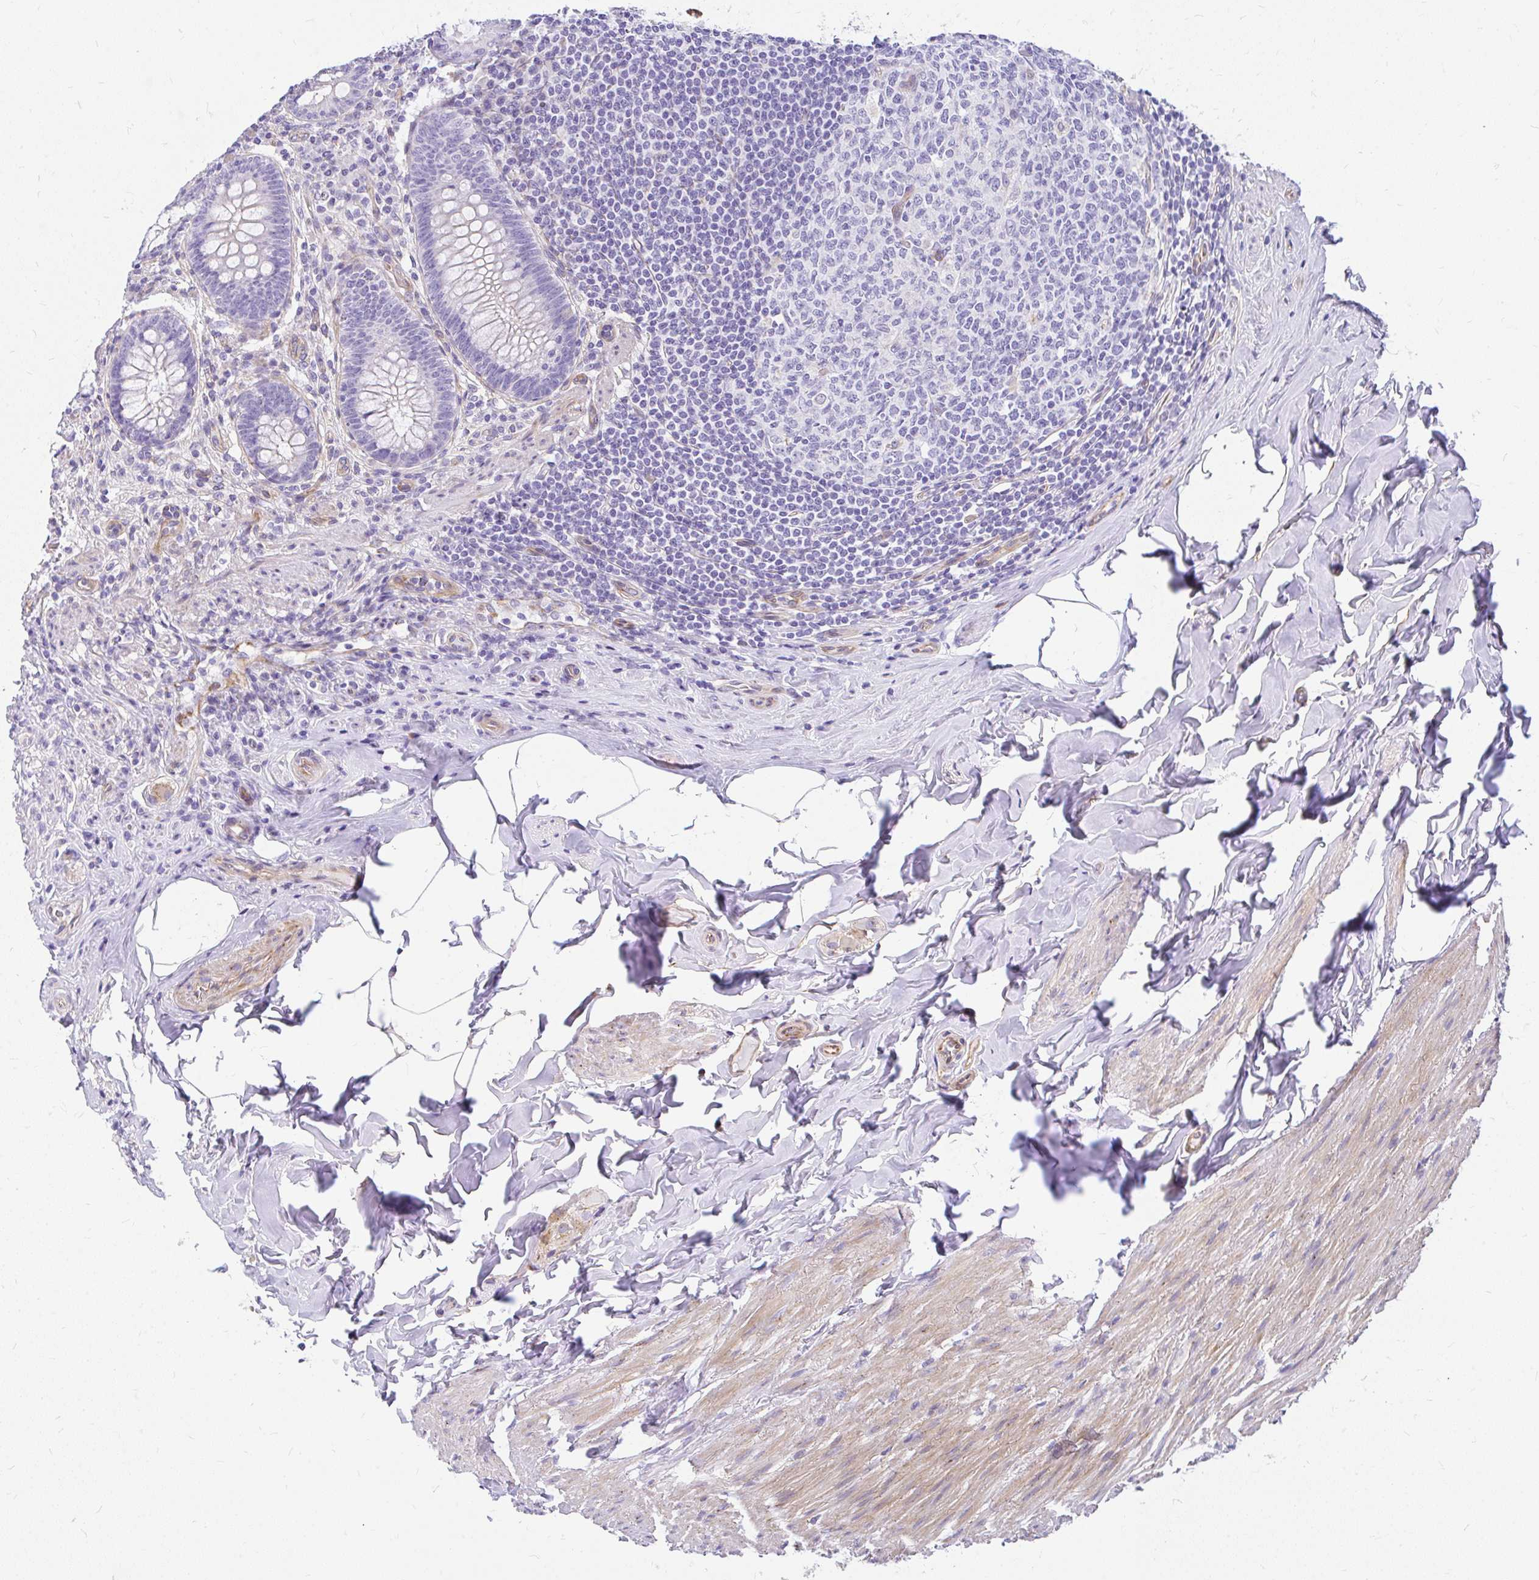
{"staining": {"intensity": "negative", "quantity": "none", "location": "none"}, "tissue": "appendix", "cell_type": "Glandular cells", "image_type": "normal", "snomed": [{"axis": "morphology", "description": "Normal tissue, NOS"}, {"axis": "topography", "description": "Appendix"}], "caption": "This micrograph is of unremarkable appendix stained with immunohistochemistry to label a protein in brown with the nuclei are counter-stained blue. There is no expression in glandular cells.", "gene": "FAM83C", "patient": {"sex": "male", "age": 71}}